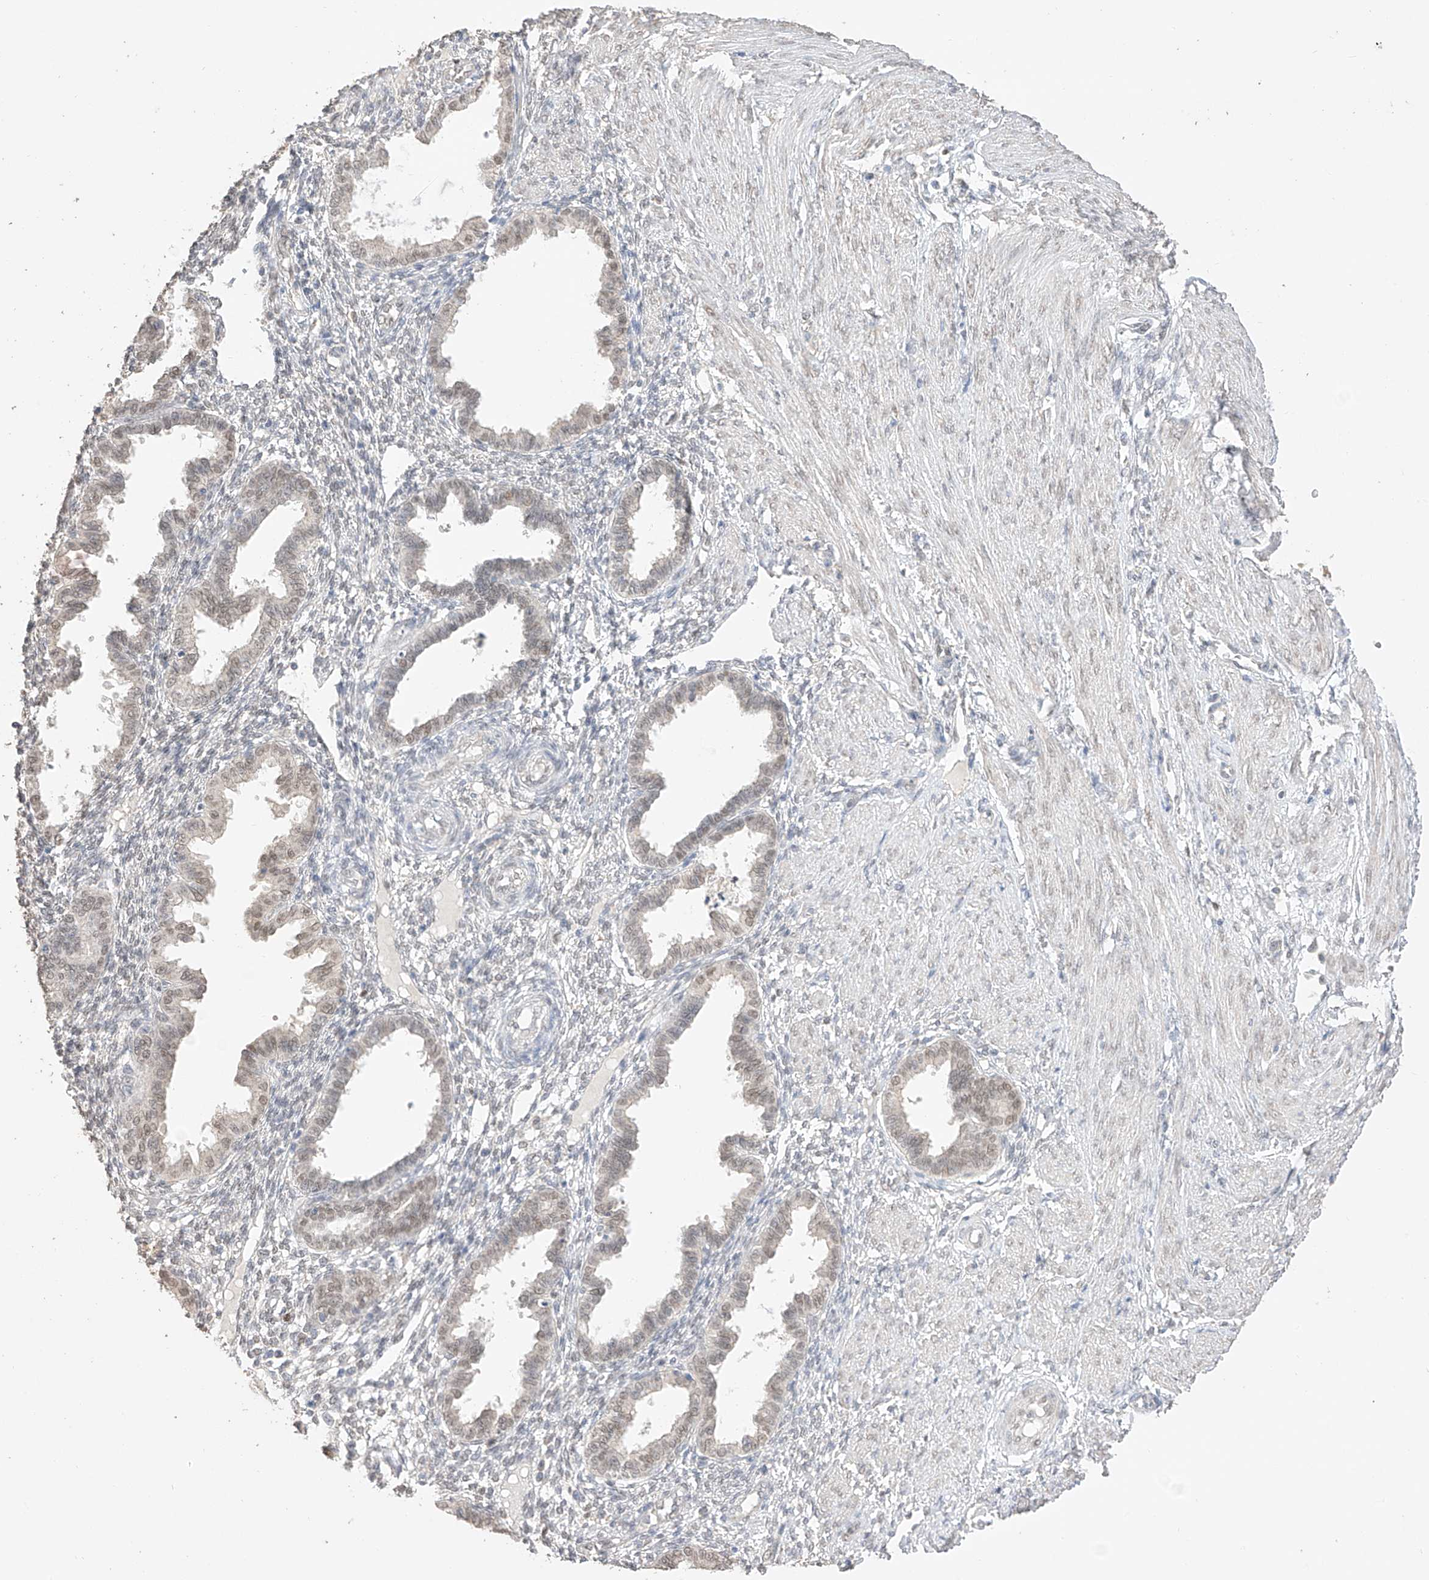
{"staining": {"intensity": "weak", "quantity": "<25%", "location": "nuclear"}, "tissue": "endometrium", "cell_type": "Cells in endometrial stroma", "image_type": "normal", "snomed": [{"axis": "morphology", "description": "Normal tissue, NOS"}, {"axis": "topography", "description": "Endometrium"}], "caption": "Unremarkable endometrium was stained to show a protein in brown. There is no significant expression in cells in endometrial stroma. (DAB (3,3'-diaminobenzidine) IHC visualized using brightfield microscopy, high magnification).", "gene": "APIP", "patient": {"sex": "female", "age": 33}}